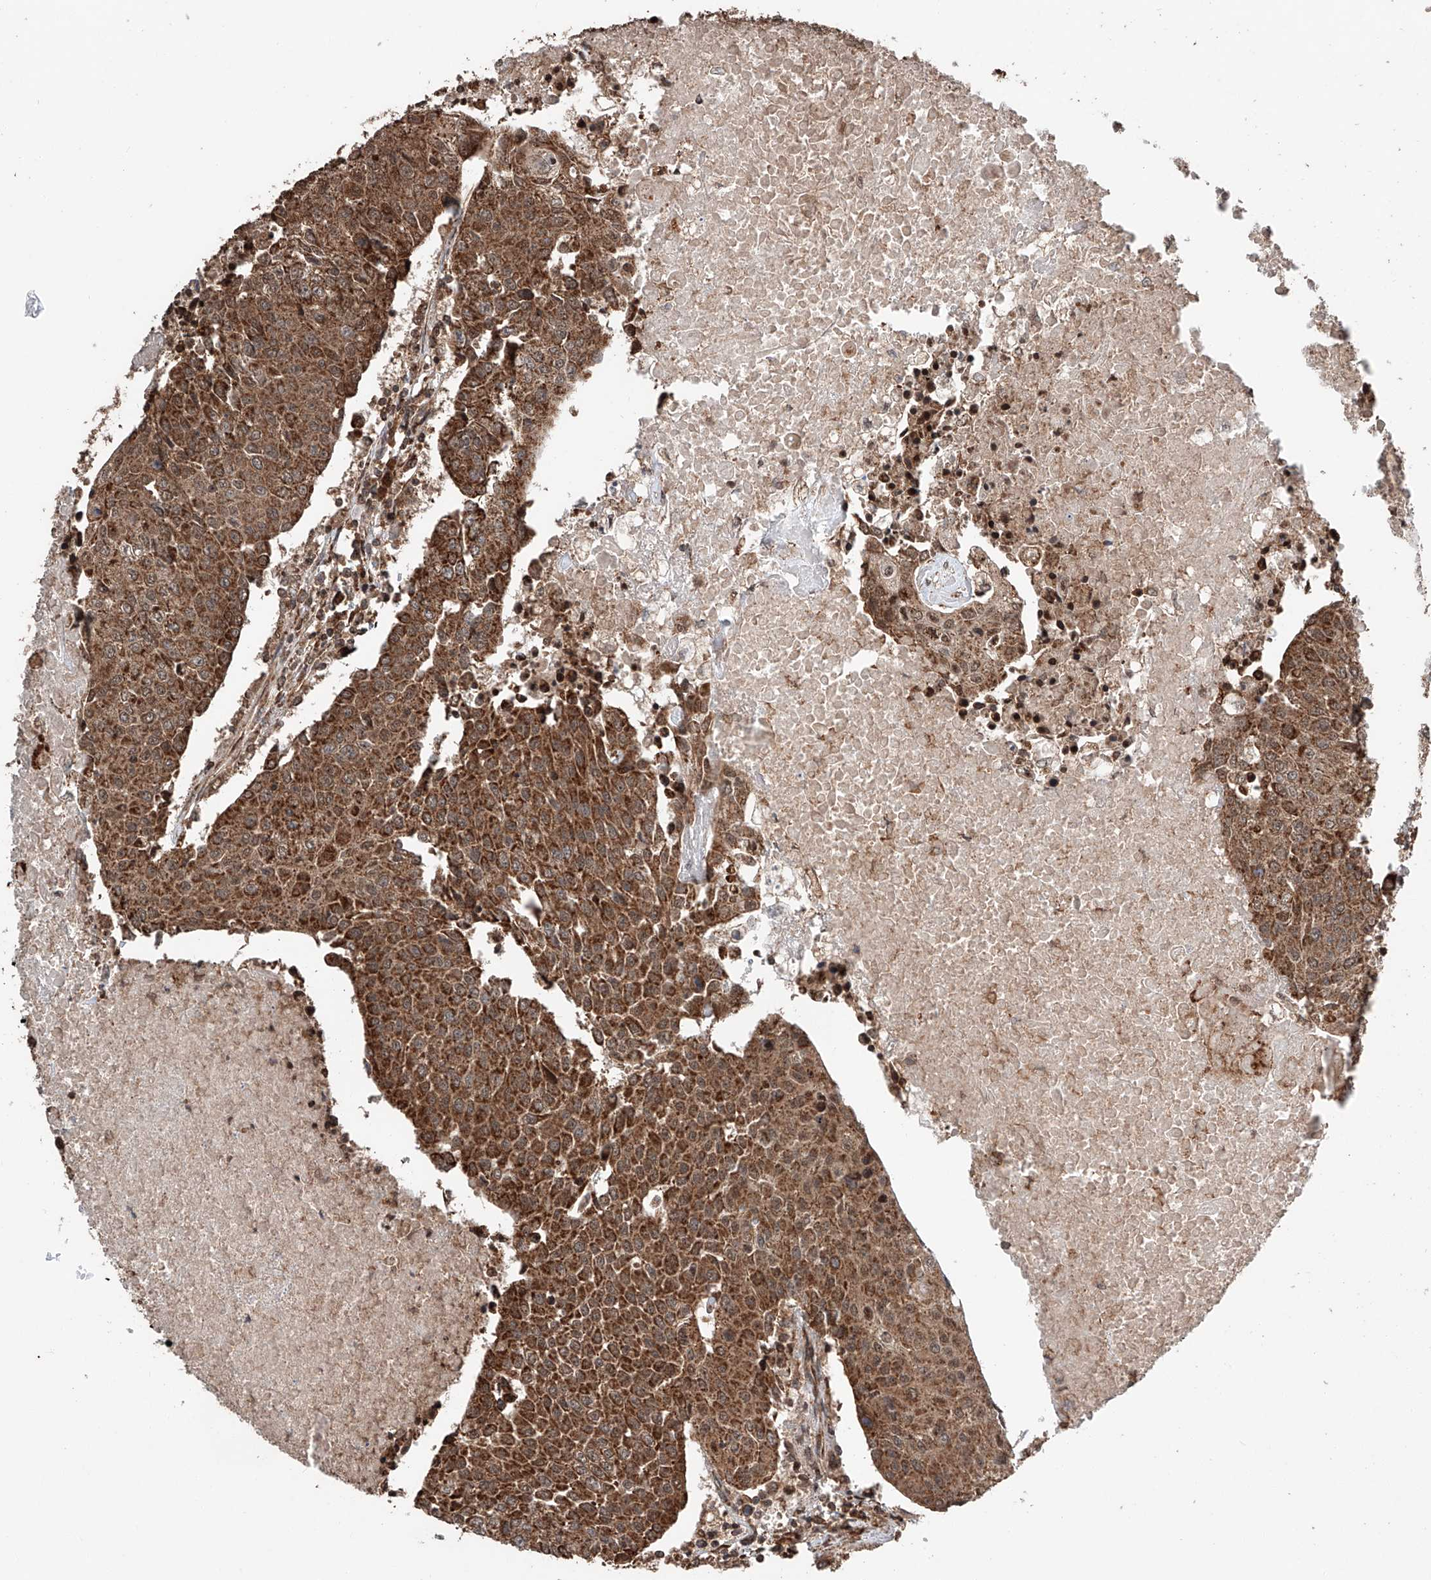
{"staining": {"intensity": "strong", "quantity": ">75%", "location": "cytoplasmic/membranous"}, "tissue": "urothelial cancer", "cell_type": "Tumor cells", "image_type": "cancer", "snomed": [{"axis": "morphology", "description": "Urothelial carcinoma, High grade"}, {"axis": "topography", "description": "Urinary bladder"}], "caption": "Strong cytoplasmic/membranous positivity is seen in approximately >75% of tumor cells in high-grade urothelial carcinoma. (DAB (3,3'-diaminobenzidine) IHC, brown staining for protein, blue staining for nuclei).", "gene": "ZNF445", "patient": {"sex": "female", "age": 85}}